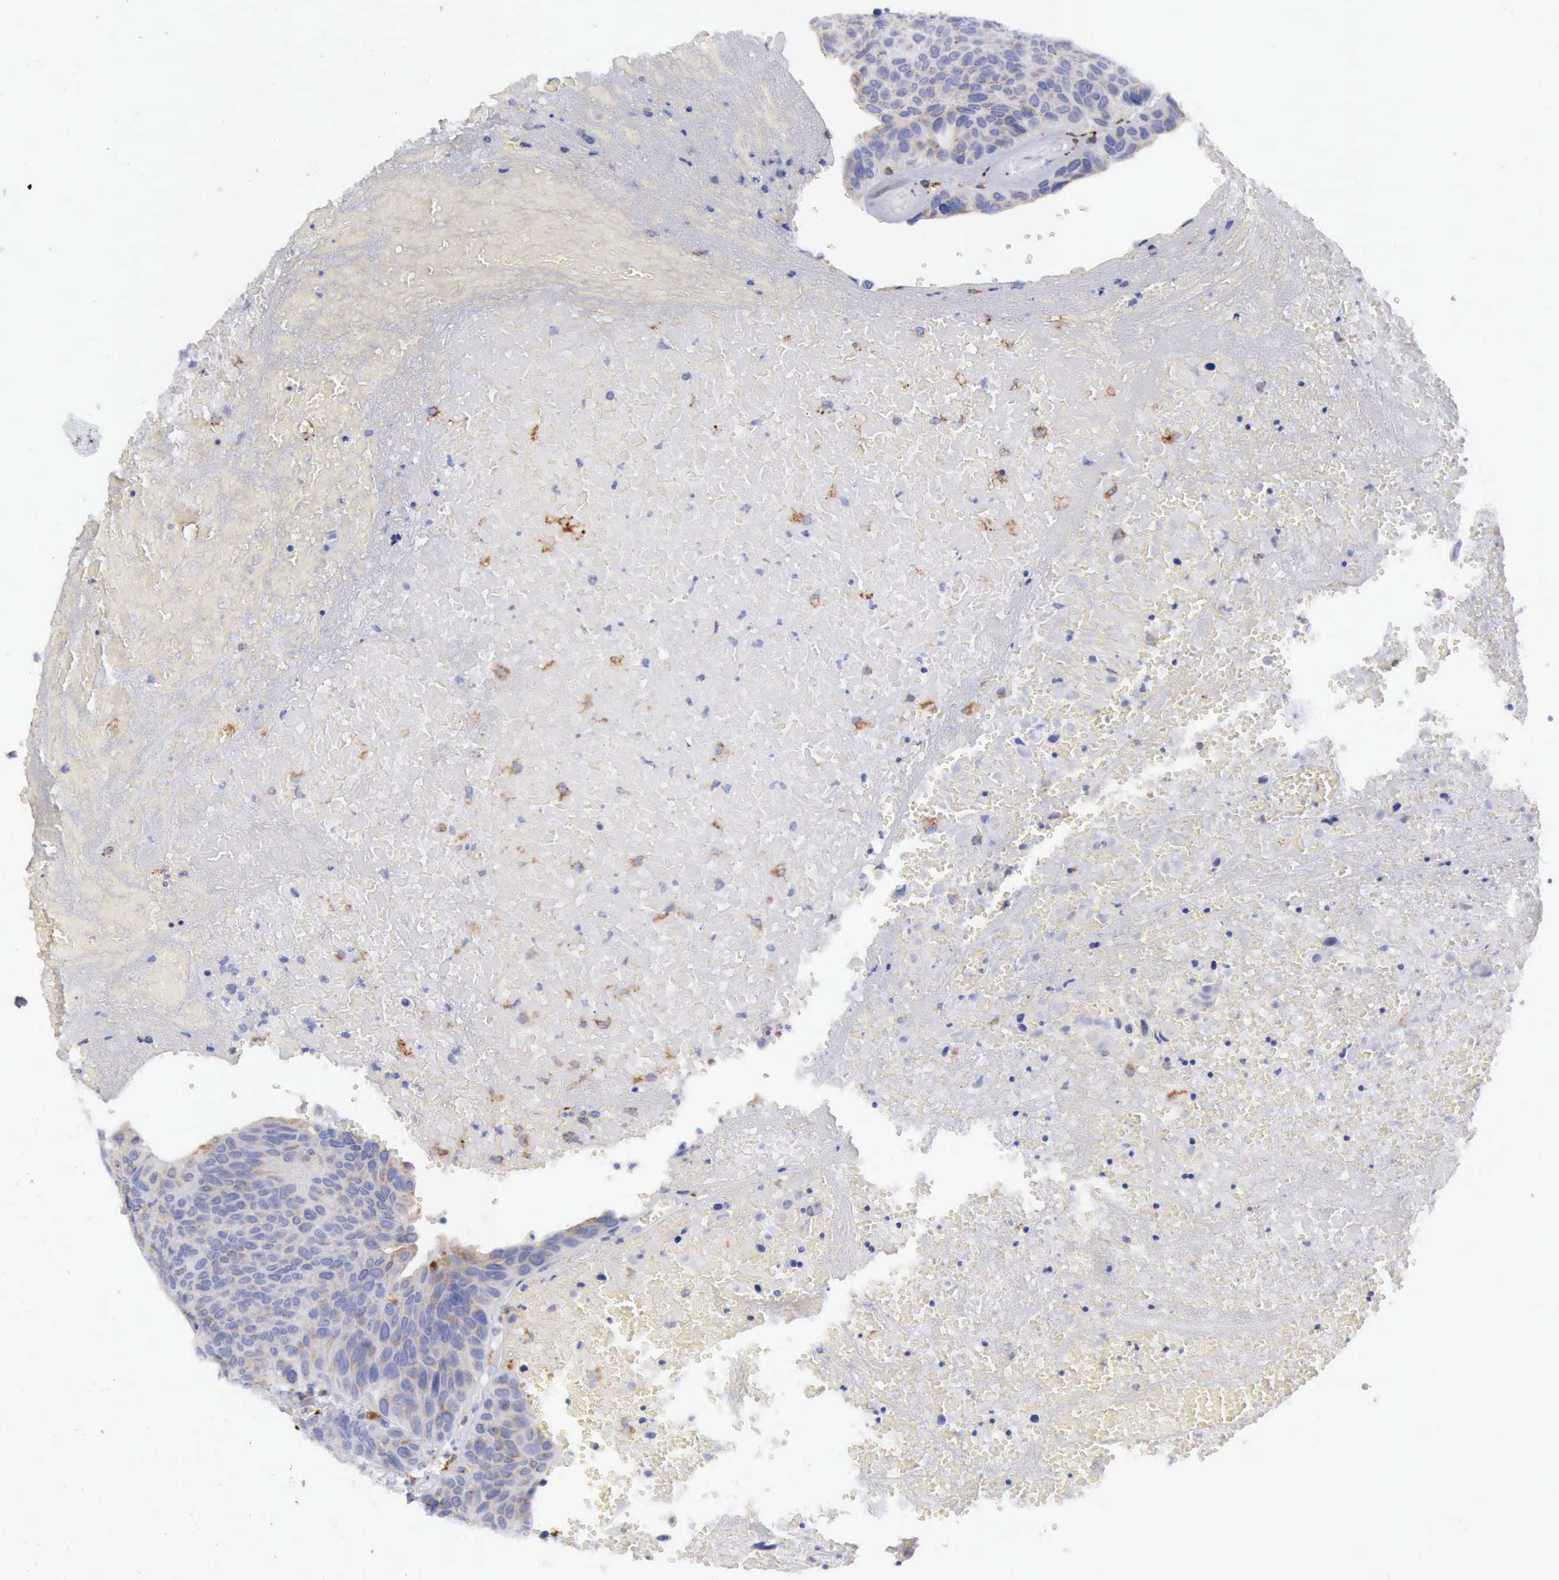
{"staining": {"intensity": "negative", "quantity": "none", "location": "none"}, "tissue": "urothelial cancer", "cell_type": "Tumor cells", "image_type": "cancer", "snomed": [{"axis": "morphology", "description": "Urothelial carcinoma, High grade"}, {"axis": "topography", "description": "Urinary bladder"}], "caption": "Immunohistochemistry (IHC) image of neoplastic tissue: human urothelial cancer stained with DAB (3,3'-diaminobenzidine) reveals no significant protein positivity in tumor cells.", "gene": "CTSS", "patient": {"sex": "male", "age": 66}}